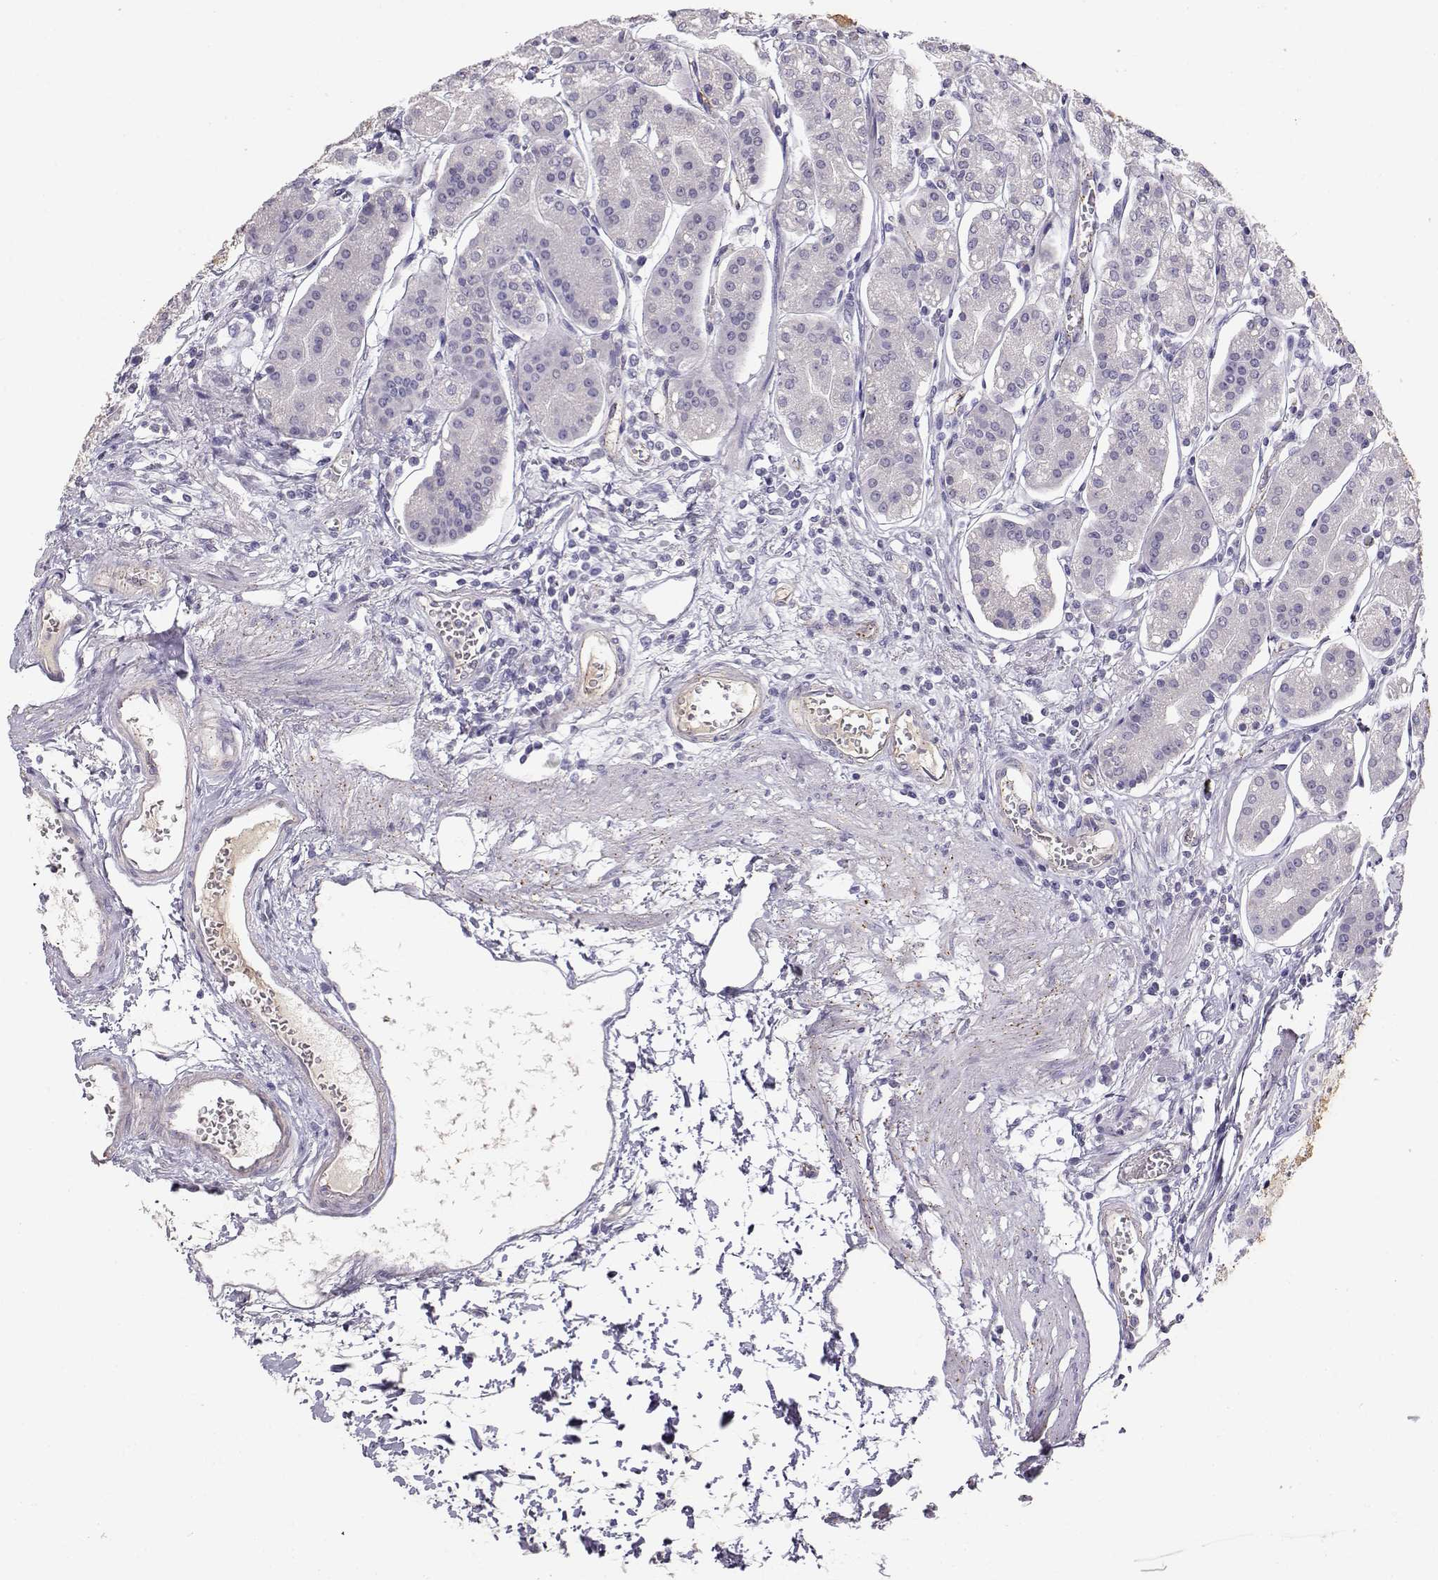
{"staining": {"intensity": "negative", "quantity": "none", "location": "none"}, "tissue": "stomach", "cell_type": "Glandular cells", "image_type": "normal", "snomed": [{"axis": "morphology", "description": "Normal tissue, NOS"}, {"axis": "topography", "description": "Skeletal muscle"}, {"axis": "topography", "description": "Stomach"}], "caption": "Stomach stained for a protein using IHC exhibits no staining glandular cells.", "gene": "ENDOU", "patient": {"sex": "female", "age": 57}}